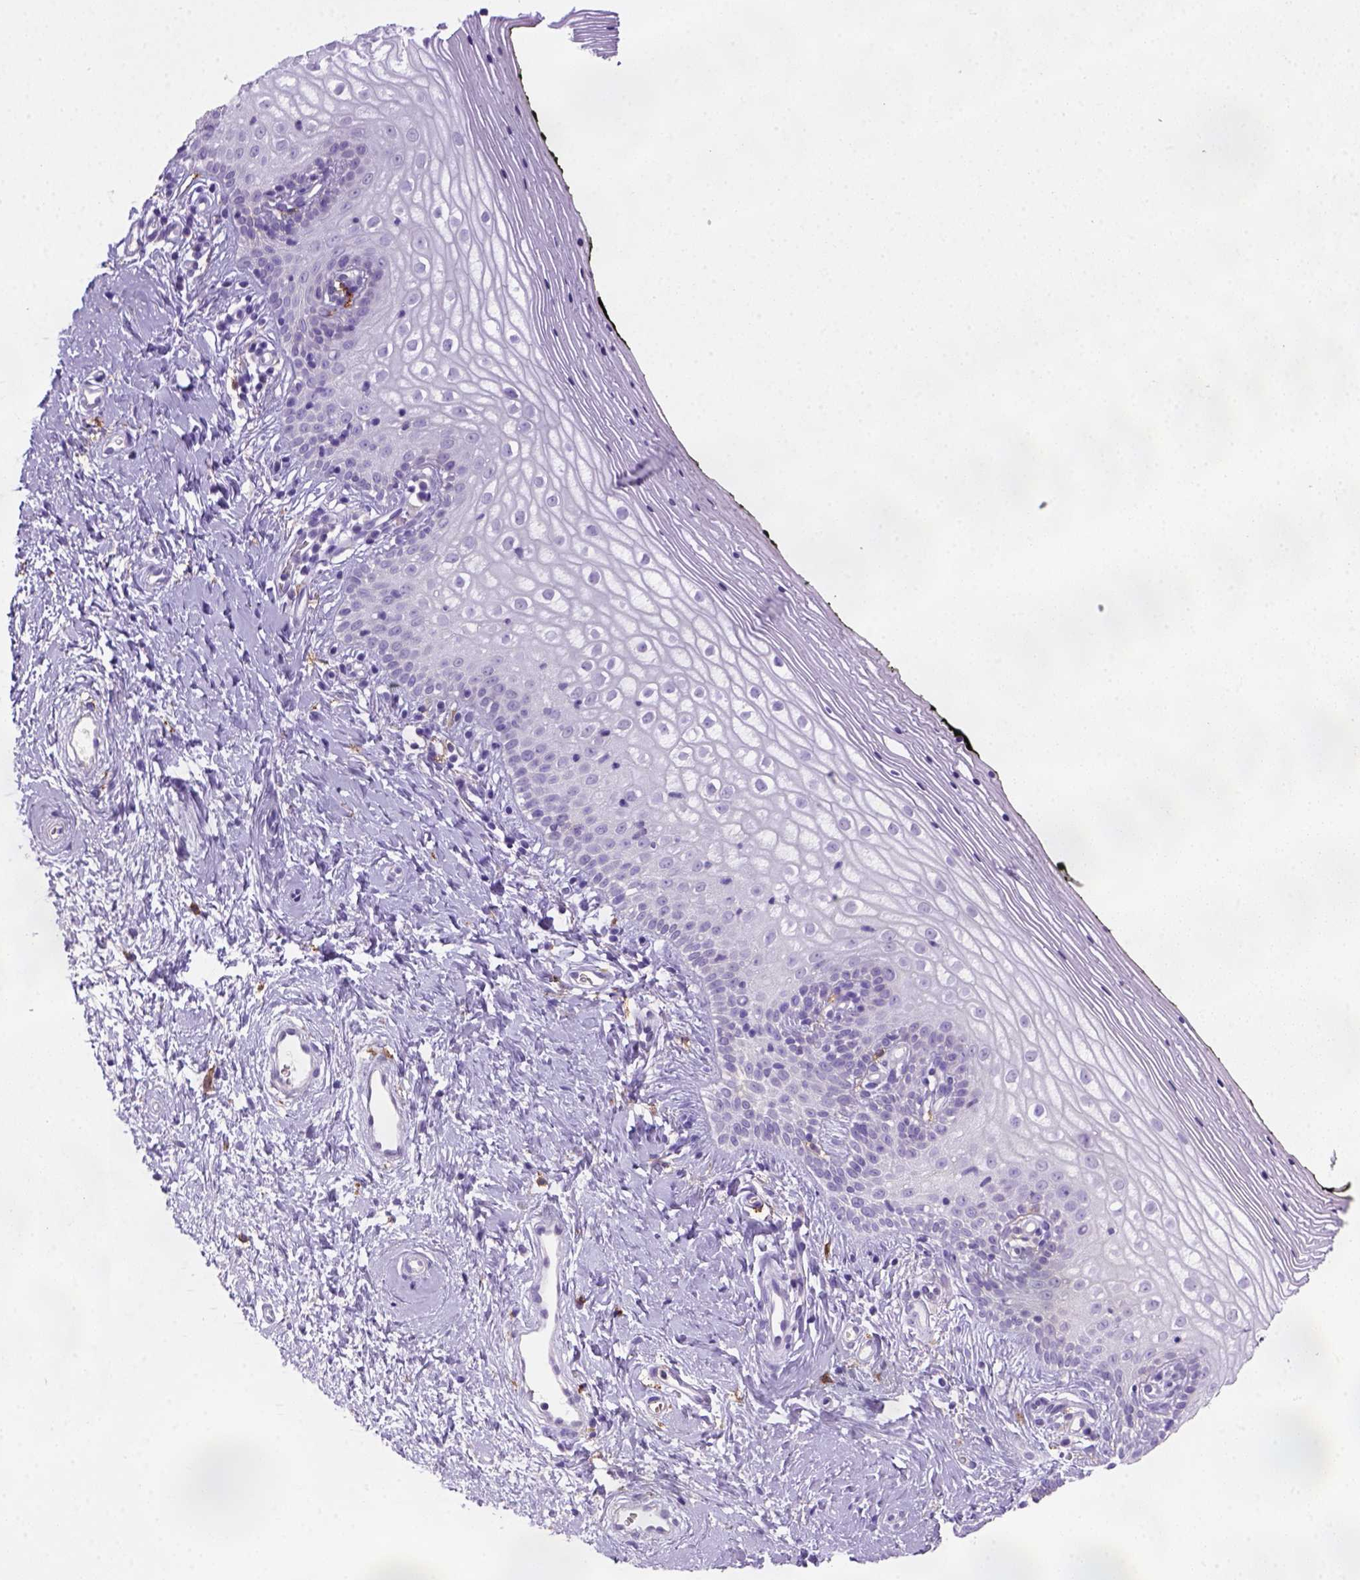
{"staining": {"intensity": "negative", "quantity": "none", "location": "none"}, "tissue": "vagina", "cell_type": "Squamous epithelial cells", "image_type": "normal", "snomed": [{"axis": "morphology", "description": "Normal tissue, NOS"}, {"axis": "topography", "description": "Vagina"}], "caption": "Squamous epithelial cells show no significant expression in unremarkable vagina. (DAB IHC with hematoxylin counter stain).", "gene": "CD14", "patient": {"sex": "female", "age": 47}}